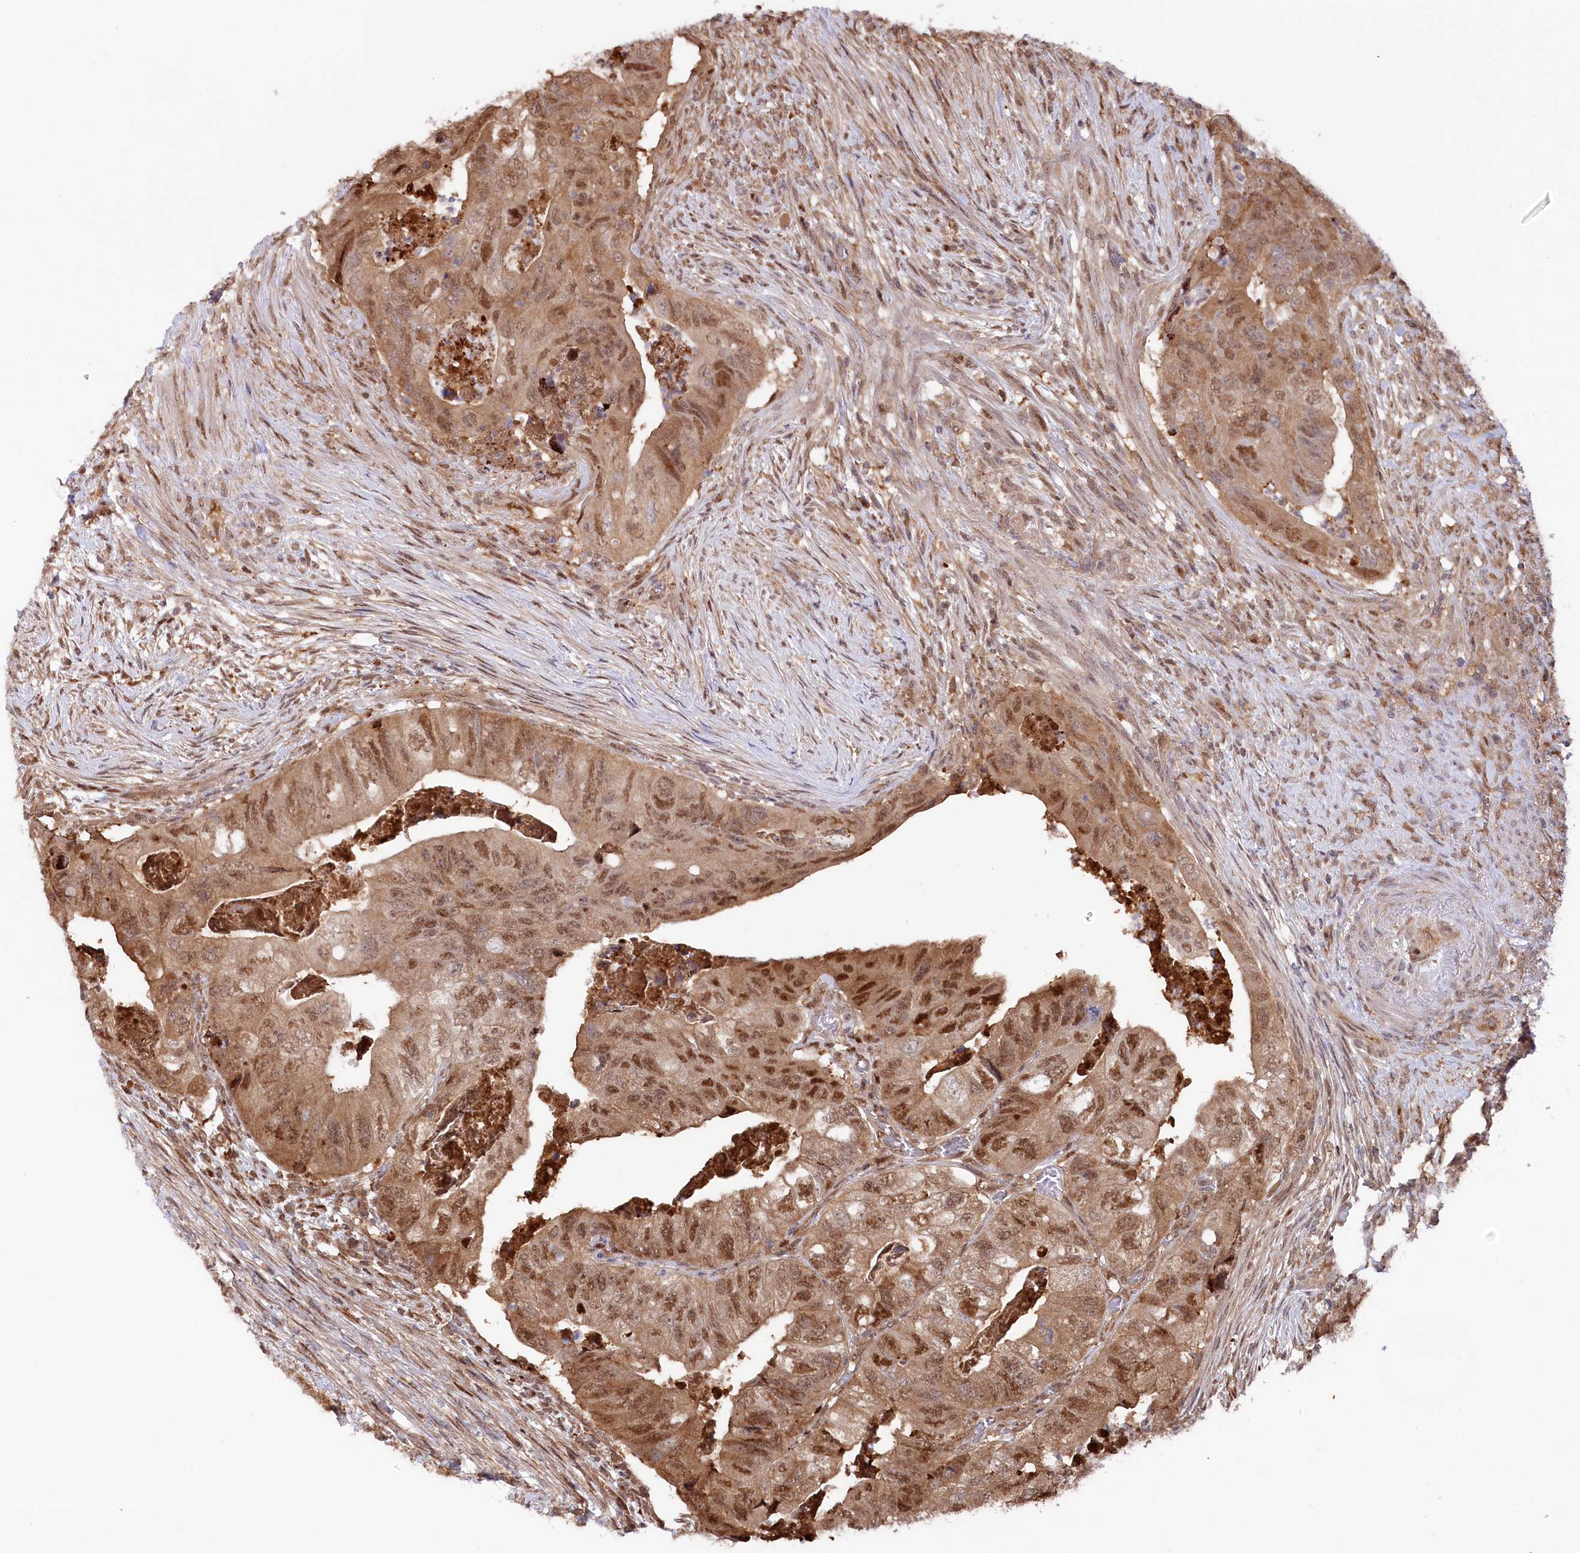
{"staining": {"intensity": "moderate", "quantity": ">75%", "location": "cytoplasmic/membranous,nuclear"}, "tissue": "colorectal cancer", "cell_type": "Tumor cells", "image_type": "cancer", "snomed": [{"axis": "morphology", "description": "Adenocarcinoma, NOS"}, {"axis": "topography", "description": "Rectum"}], "caption": "Immunohistochemical staining of colorectal cancer (adenocarcinoma) demonstrates medium levels of moderate cytoplasmic/membranous and nuclear protein positivity in approximately >75% of tumor cells. (Stains: DAB in brown, nuclei in blue, Microscopy: brightfield microscopy at high magnification).", "gene": "PSMA1", "patient": {"sex": "male", "age": 63}}